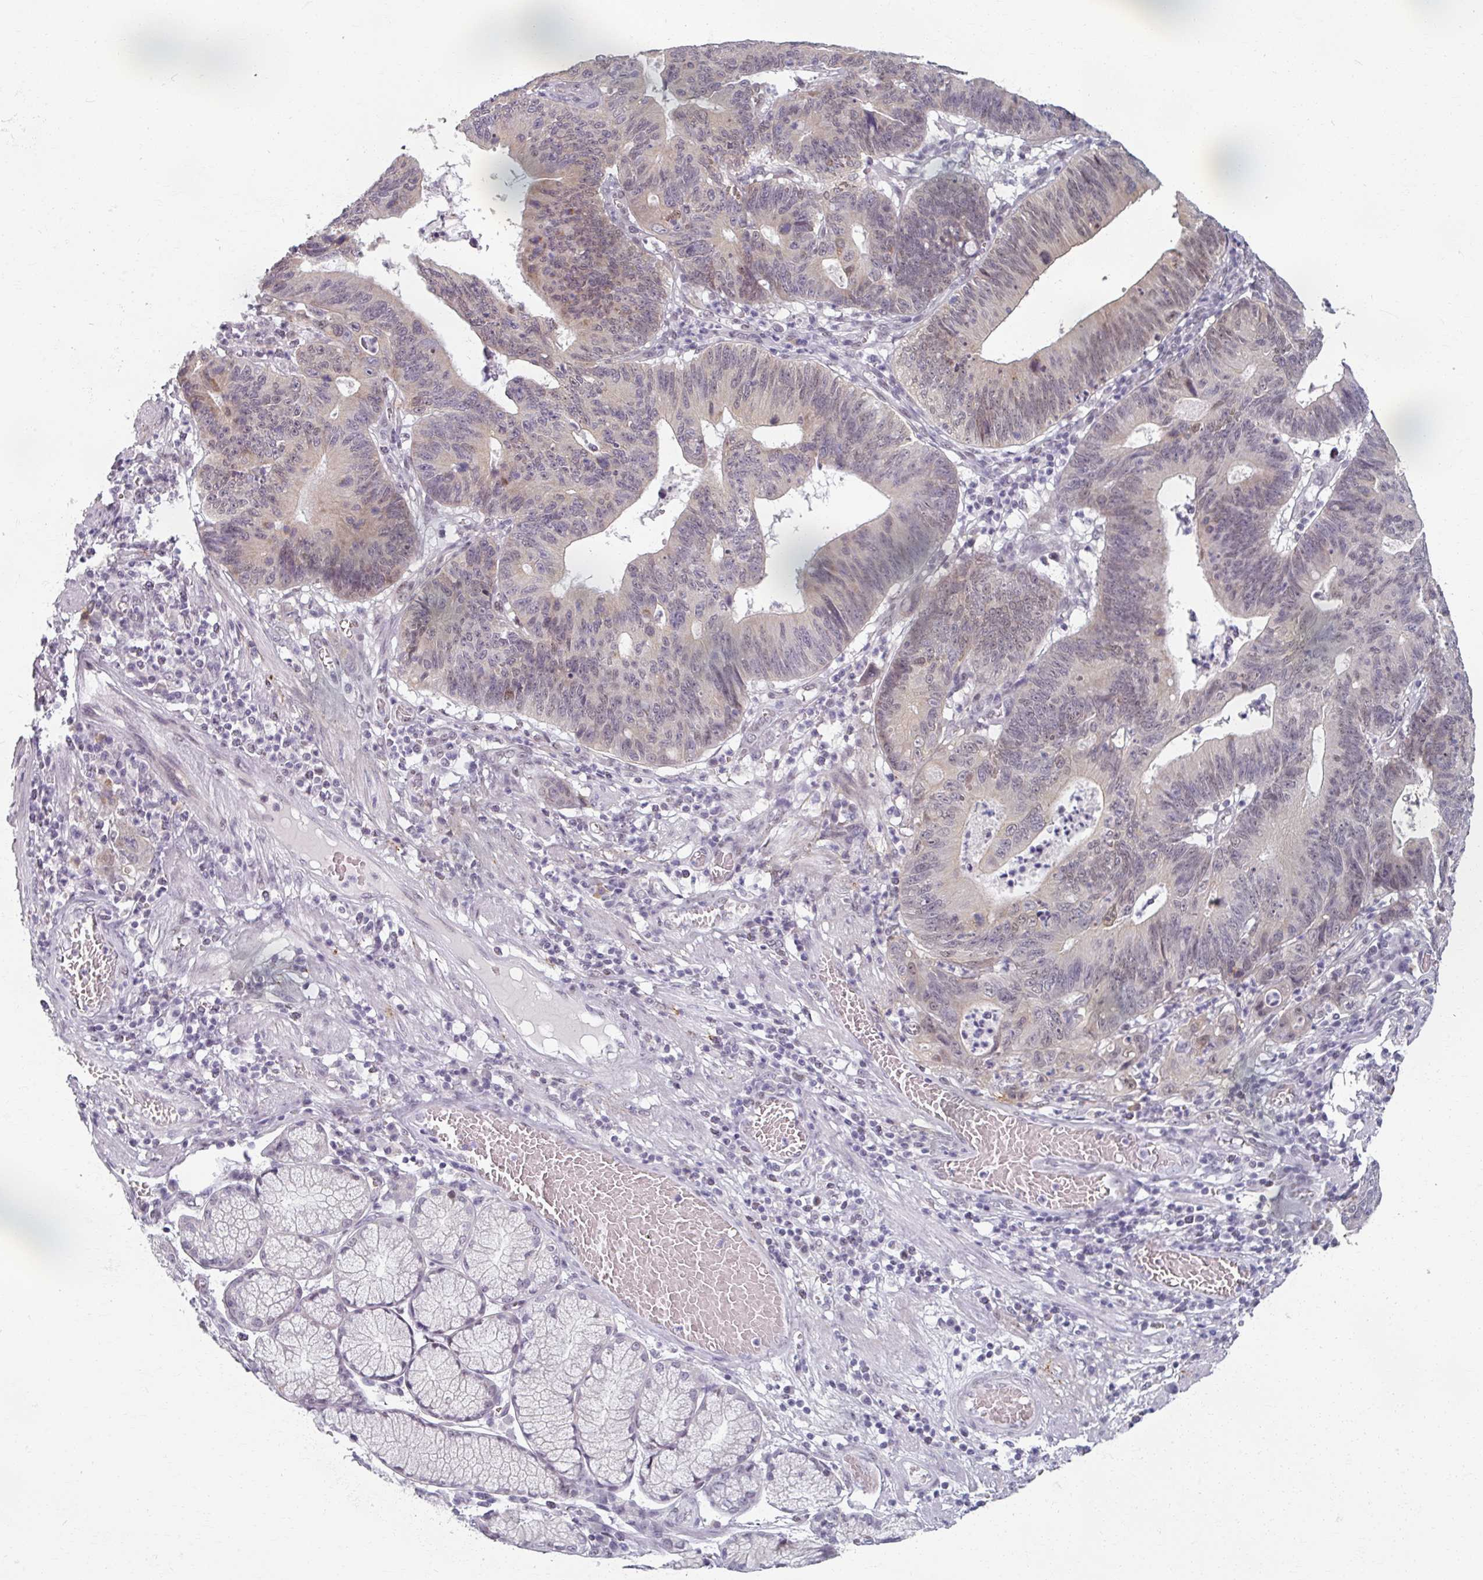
{"staining": {"intensity": "weak", "quantity": "25%-75%", "location": "cytoplasmic/membranous"}, "tissue": "stomach cancer", "cell_type": "Tumor cells", "image_type": "cancer", "snomed": [{"axis": "morphology", "description": "Adenocarcinoma, NOS"}, {"axis": "topography", "description": "Stomach"}], "caption": "Immunohistochemistry of stomach adenocarcinoma shows low levels of weak cytoplasmic/membranous positivity in about 25%-75% of tumor cells.", "gene": "RIPOR3", "patient": {"sex": "male", "age": 59}}